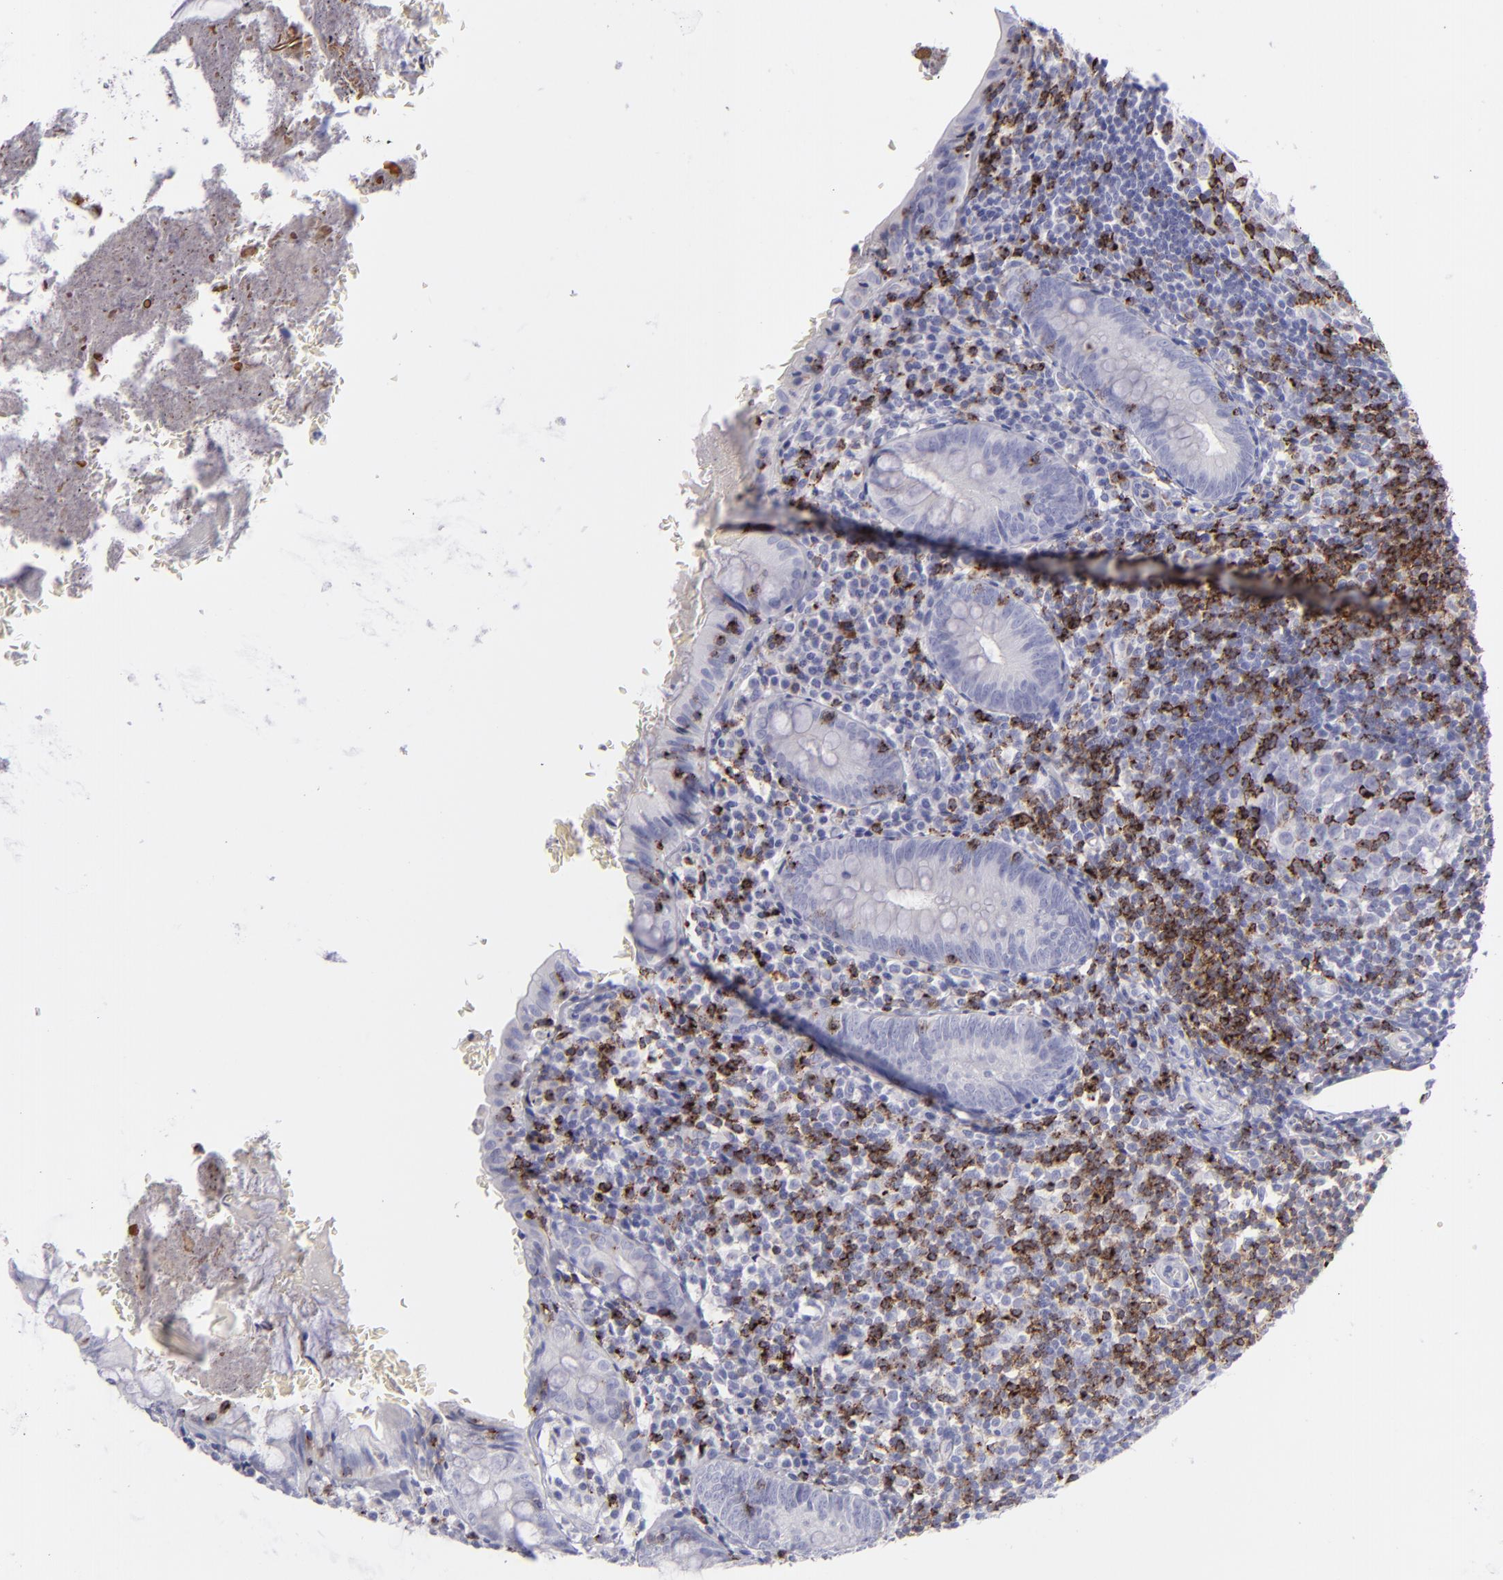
{"staining": {"intensity": "negative", "quantity": "none", "location": "none"}, "tissue": "appendix", "cell_type": "Glandular cells", "image_type": "normal", "snomed": [{"axis": "morphology", "description": "Normal tissue, NOS"}, {"axis": "topography", "description": "Appendix"}], "caption": "Immunohistochemistry (IHC) histopathology image of normal appendix: human appendix stained with DAB (3,3'-diaminobenzidine) reveals no significant protein expression in glandular cells. (IHC, brightfield microscopy, high magnification).", "gene": "CD2", "patient": {"sex": "female", "age": 10}}